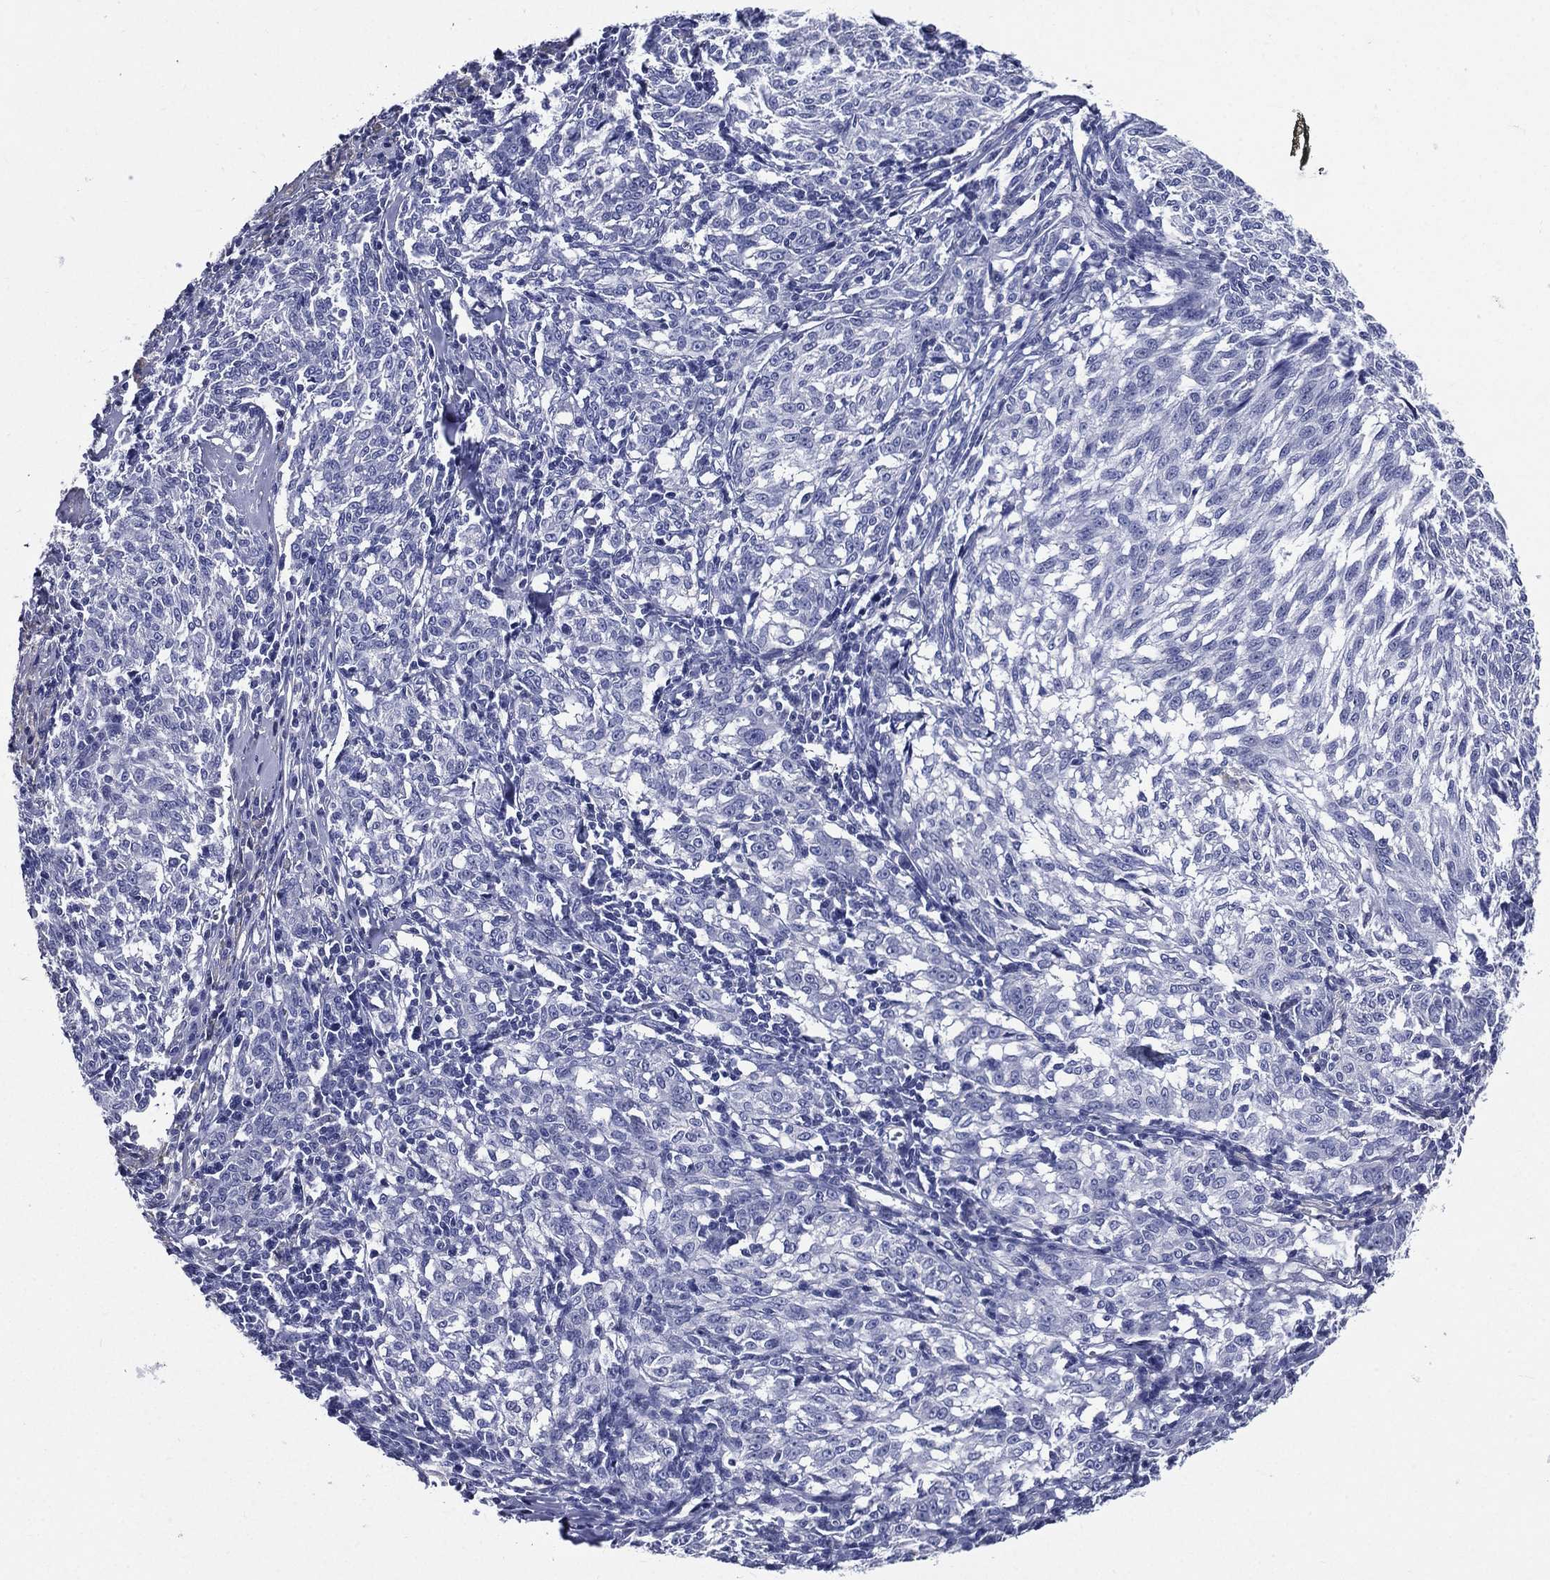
{"staining": {"intensity": "negative", "quantity": "none", "location": "none"}, "tissue": "melanoma", "cell_type": "Tumor cells", "image_type": "cancer", "snomed": [{"axis": "morphology", "description": "Malignant melanoma, NOS"}, {"axis": "topography", "description": "Skin"}], "caption": "Human malignant melanoma stained for a protein using IHC shows no expression in tumor cells.", "gene": "DPYS", "patient": {"sex": "female", "age": 72}}